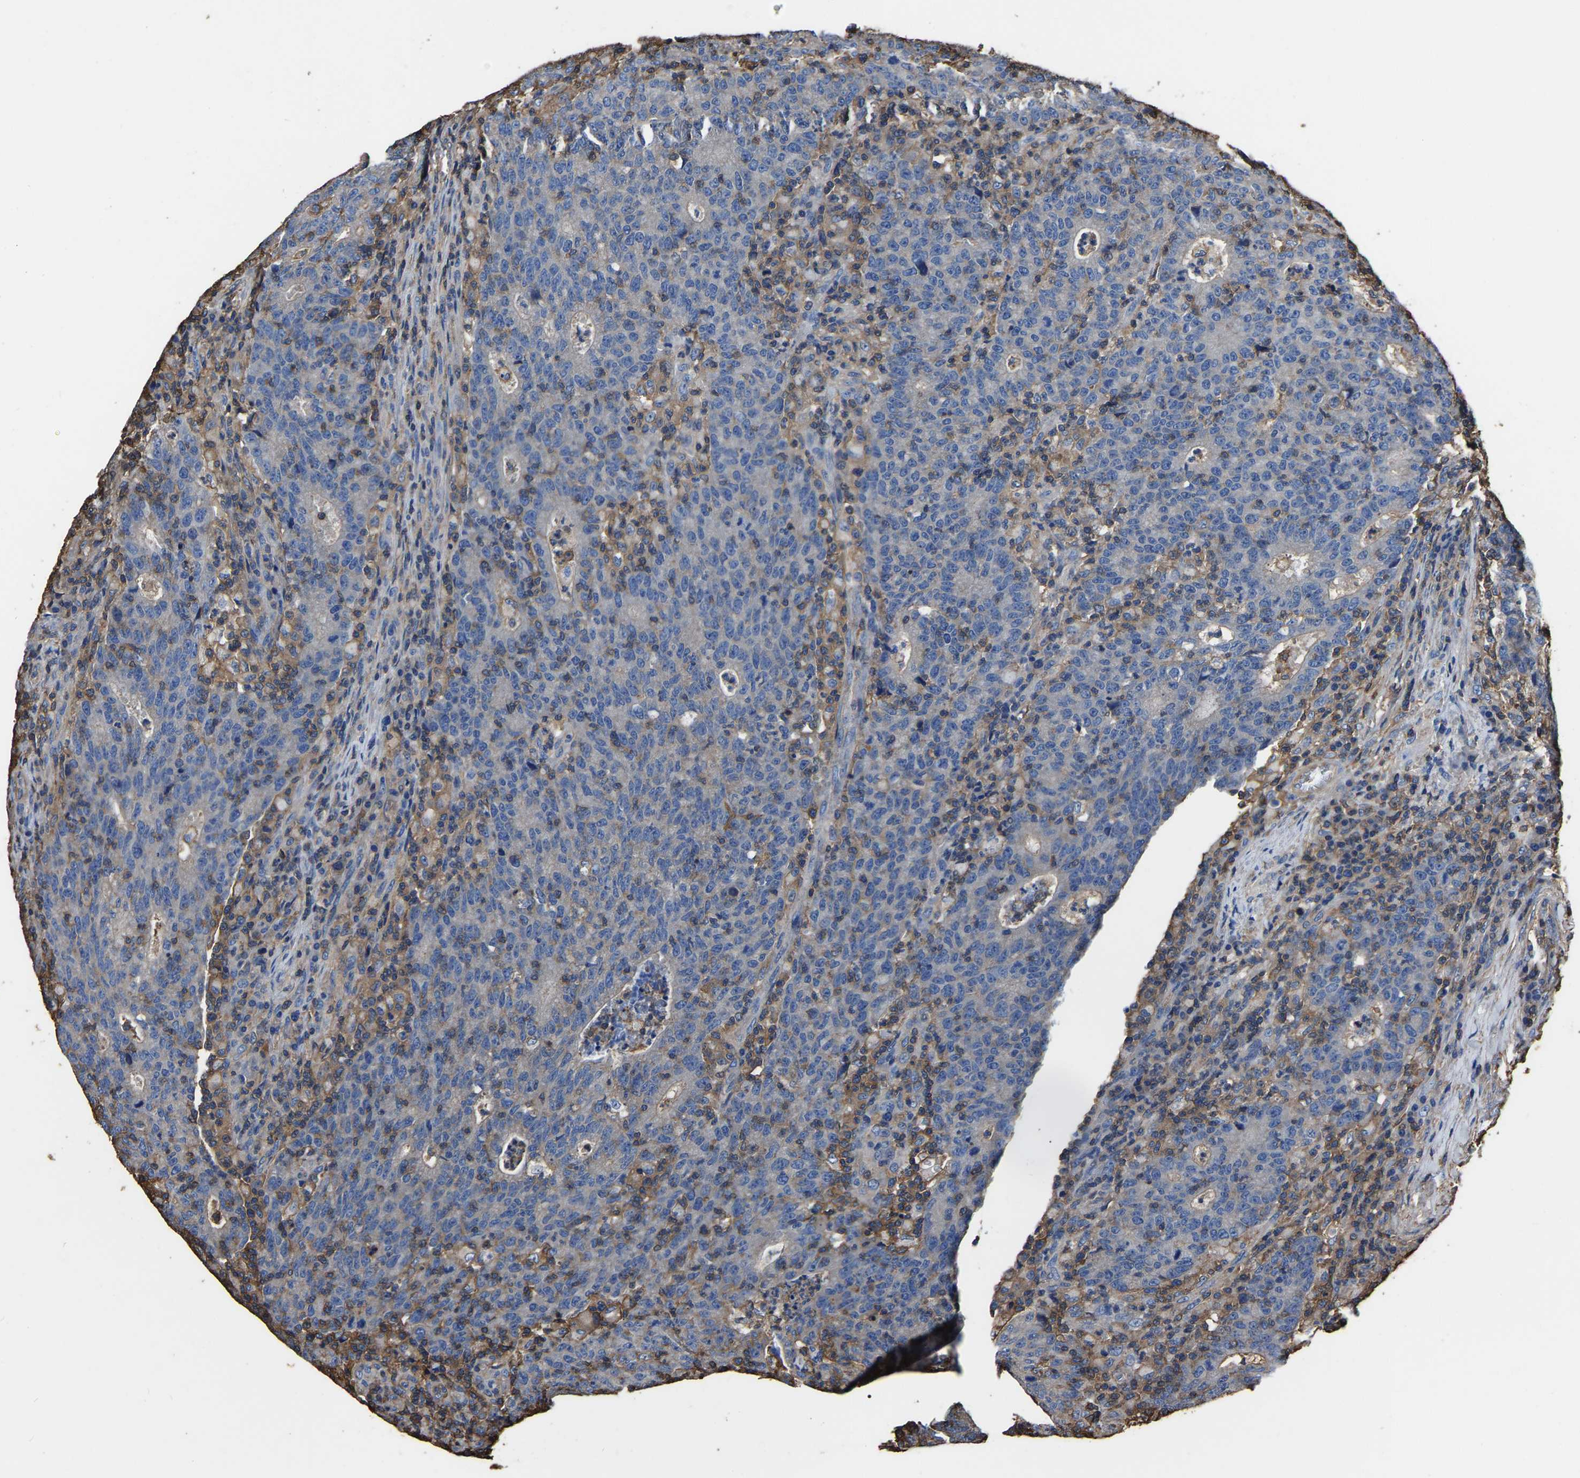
{"staining": {"intensity": "negative", "quantity": "none", "location": "none"}, "tissue": "colorectal cancer", "cell_type": "Tumor cells", "image_type": "cancer", "snomed": [{"axis": "morphology", "description": "Adenocarcinoma, NOS"}, {"axis": "topography", "description": "Colon"}], "caption": "IHC of adenocarcinoma (colorectal) displays no expression in tumor cells.", "gene": "ARMT1", "patient": {"sex": "female", "age": 75}}